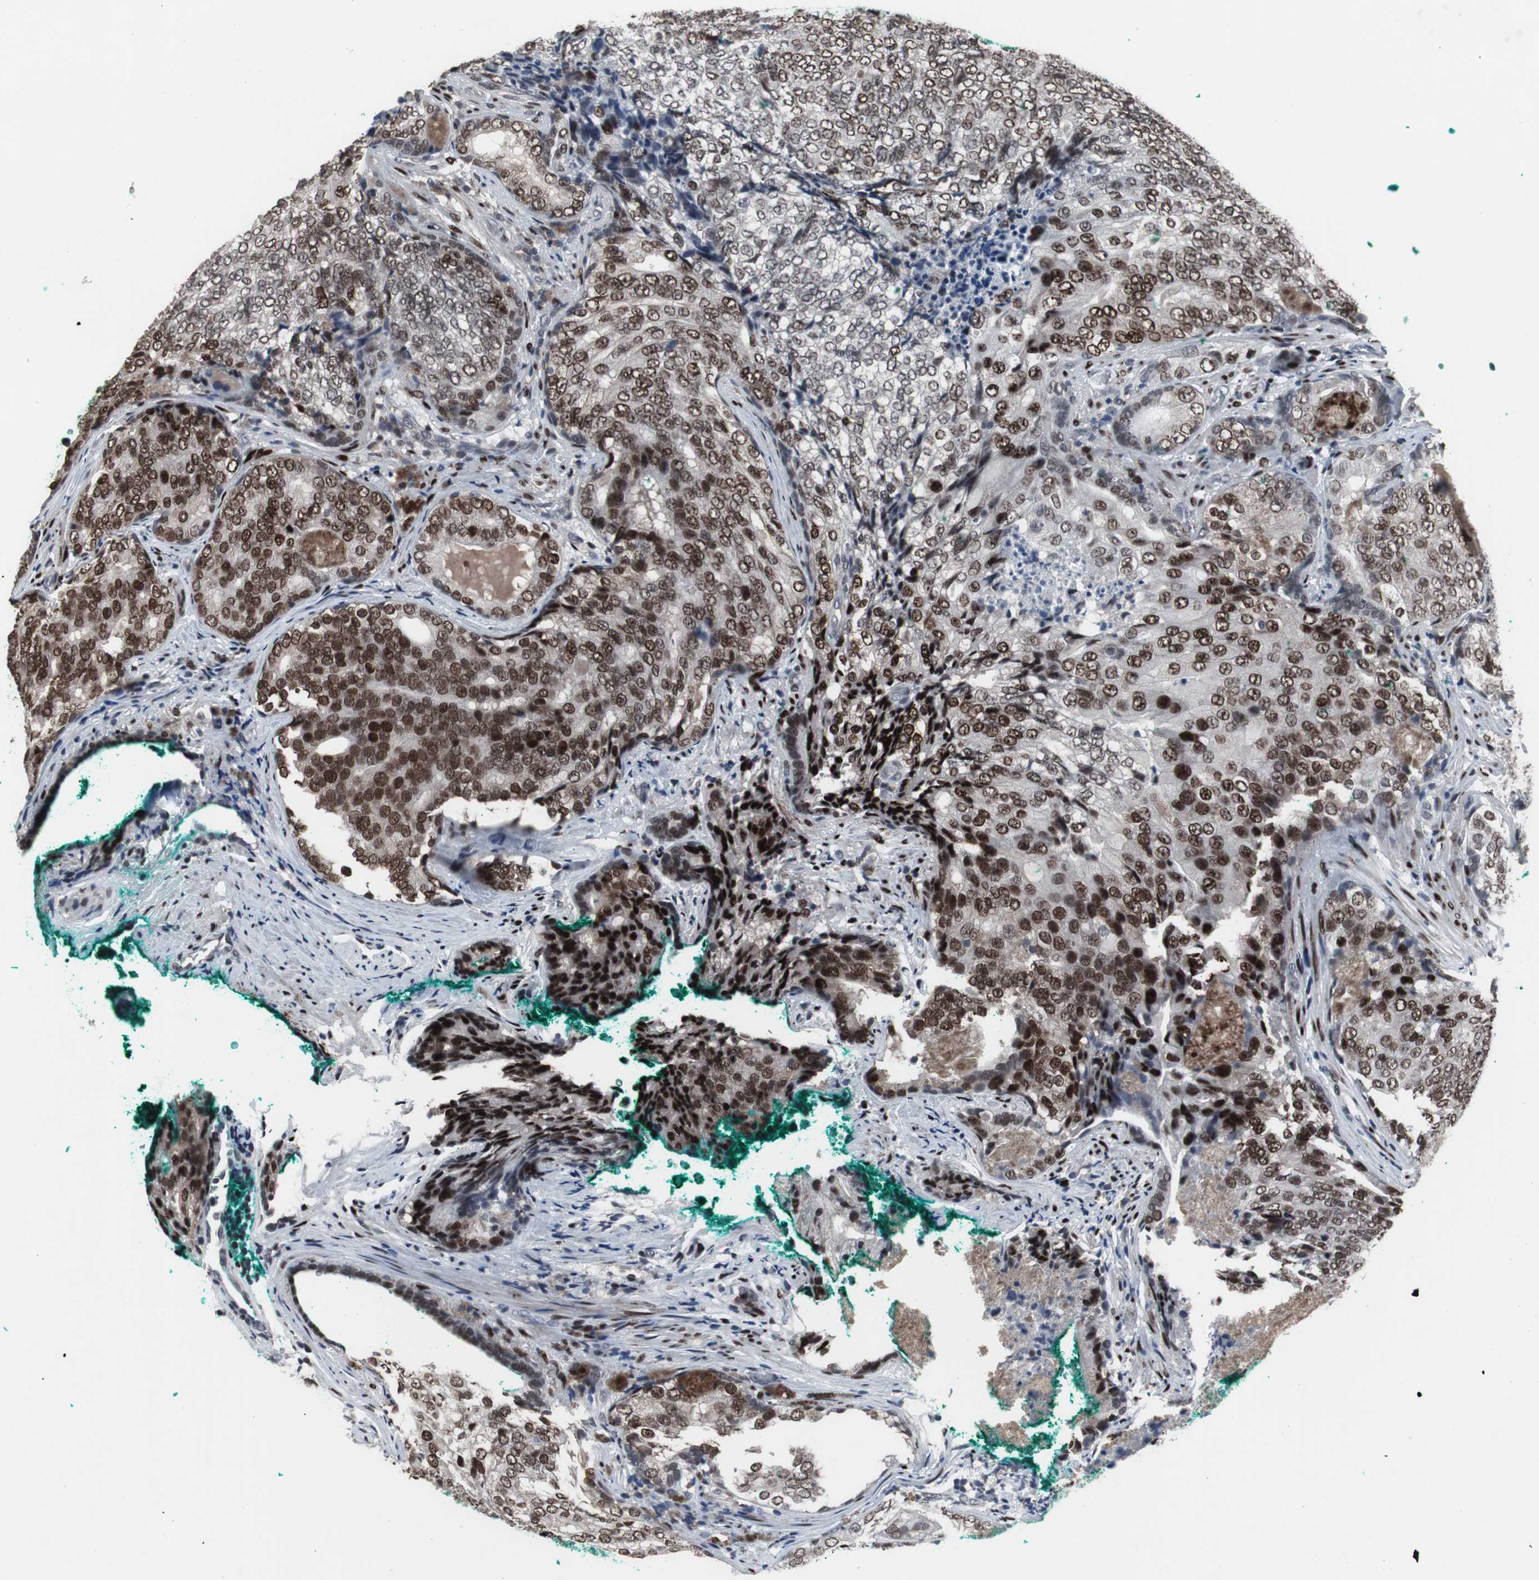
{"staining": {"intensity": "strong", "quantity": ">75%", "location": "nuclear"}, "tissue": "prostate cancer", "cell_type": "Tumor cells", "image_type": "cancer", "snomed": [{"axis": "morphology", "description": "Adenocarcinoma, High grade"}, {"axis": "topography", "description": "Prostate"}], "caption": "Protein staining displays strong nuclear expression in about >75% of tumor cells in prostate cancer (adenocarcinoma (high-grade)). The staining is performed using DAB (3,3'-diaminobenzidine) brown chromogen to label protein expression. The nuclei are counter-stained blue using hematoxylin.", "gene": "FOXP4", "patient": {"sex": "male", "age": 66}}